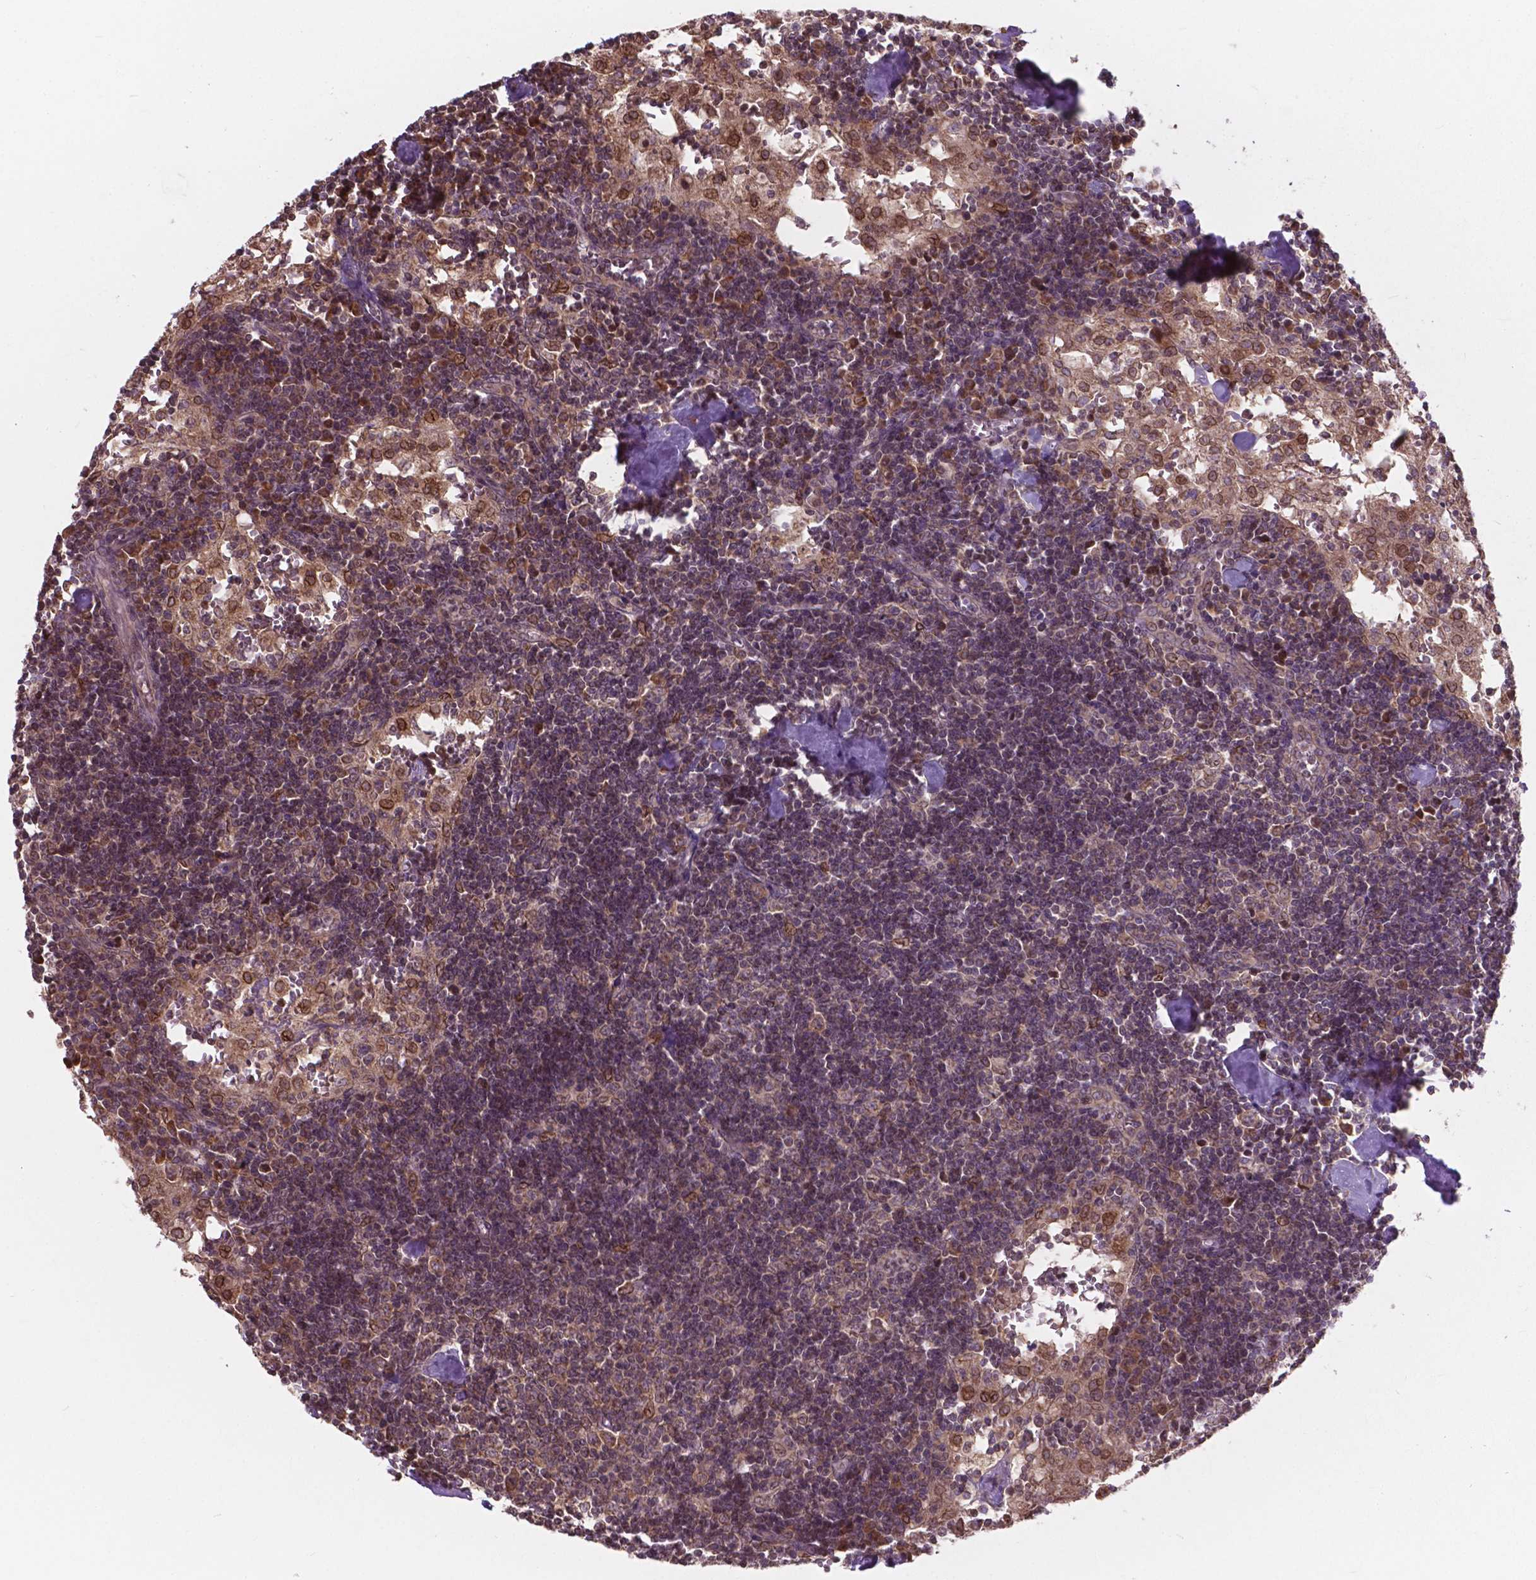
{"staining": {"intensity": "moderate", "quantity": "25%-75%", "location": "cytoplasmic/membranous"}, "tissue": "lymph node", "cell_type": "Germinal center cells", "image_type": "normal", "snomed": [{"axis": "morphology", "description": "Normal tissue, NOS"}, {"axis": "topography", "description": "Lymph node"}], "caption": "Immunohistochemical staining of unremarkable human lymph node shows moderate cytoplasmic/membranous protein staining in approximately 25%-75% of germinal center cells. (DAB (3,3'-diaminobenzidine) IHC with brightfield microscopy, high magnification).", "gene": "MRPL33", "patient": {"sex": "male", "age": 55}}